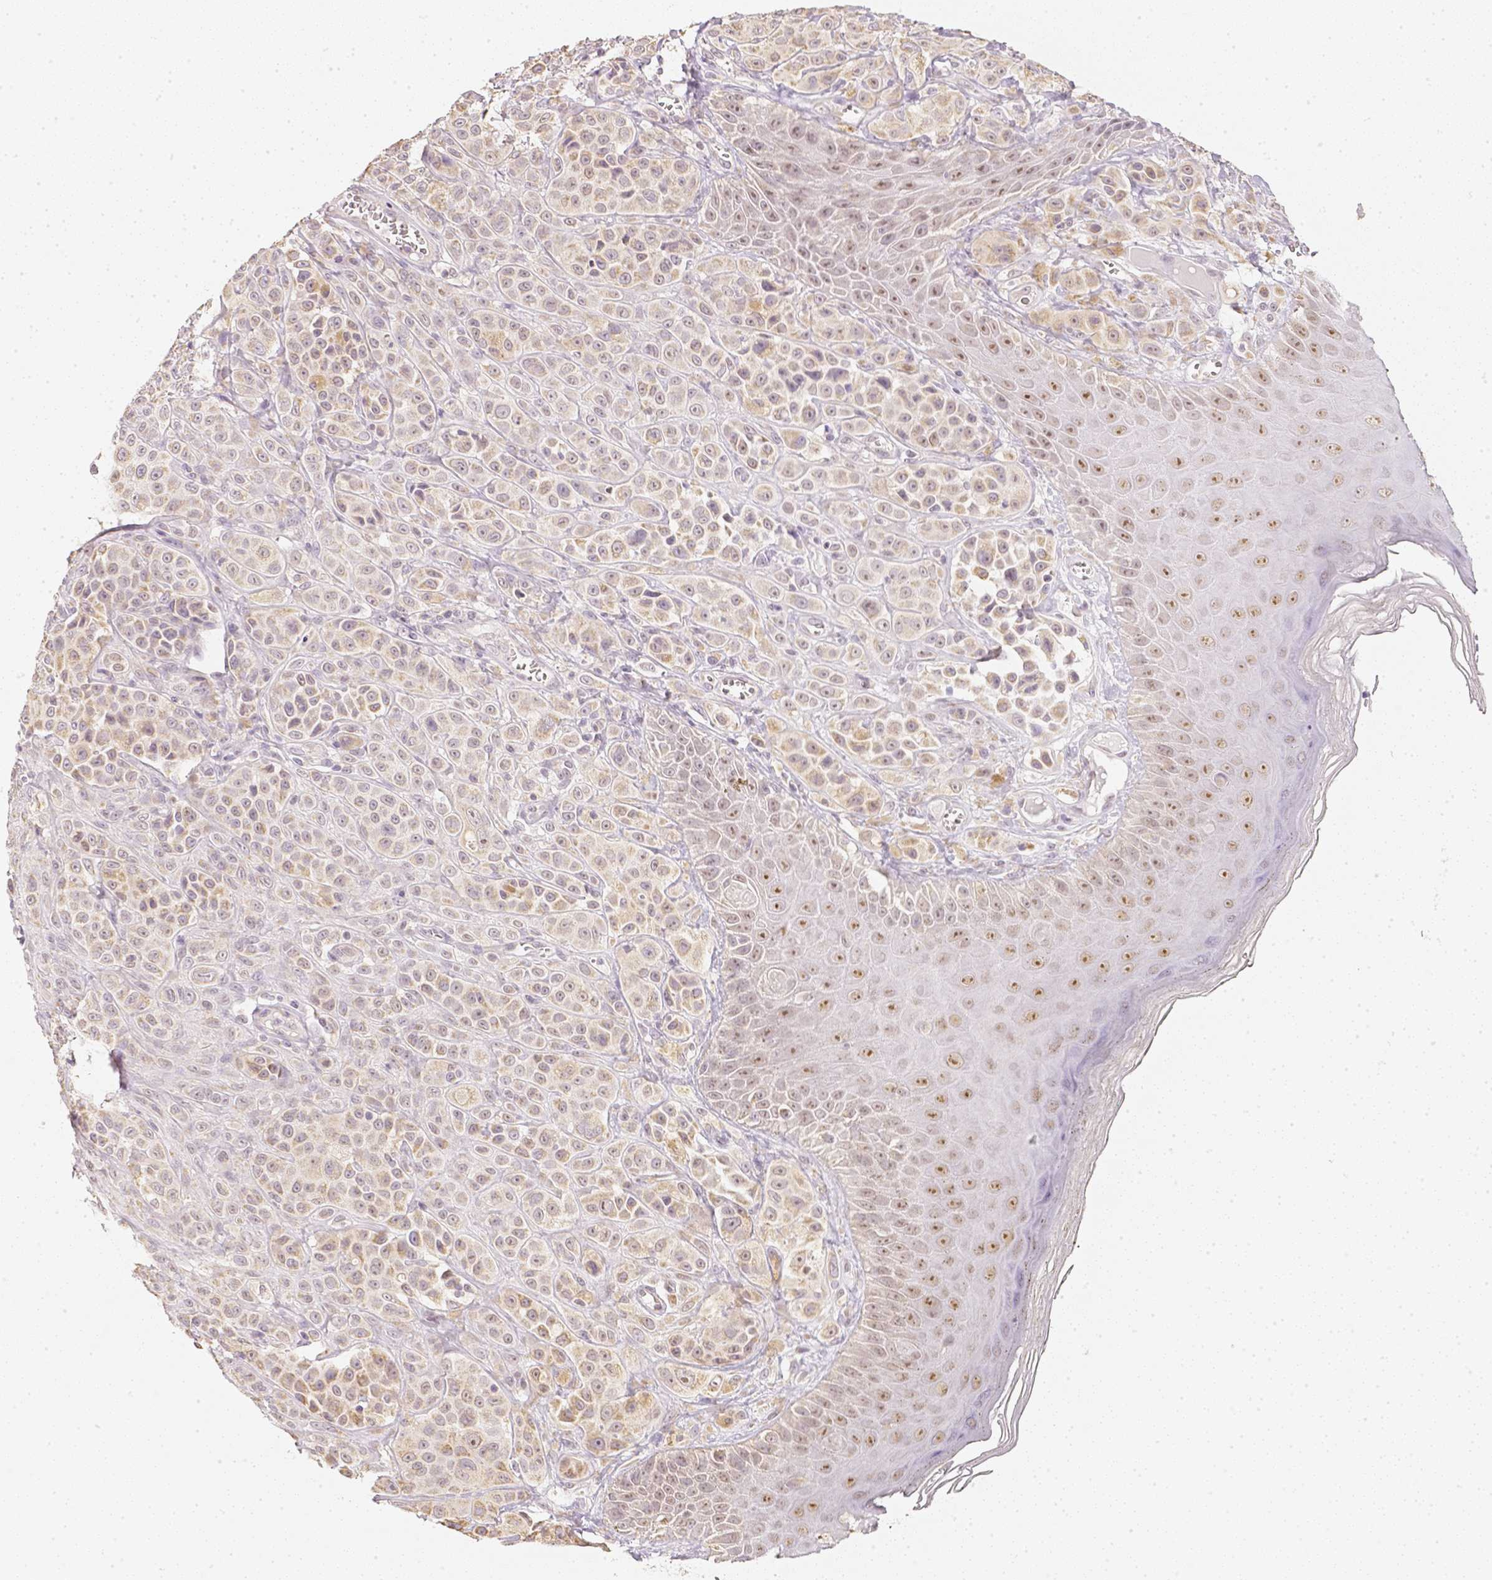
{"staining": {"intensity": "weak", "quantity": ">75%", "location": "cytoplasmic/membranous"}, "tissue": "melanoma", "cell_type": "Tumor cells", "image_type": "cancer", "snomed": [{"axis": "morphology", "description": "Malignant melanoma, NOS"}, {"axis": "topography", "description": "Skin"}], "caption": "DAB immunohistochemical staining of human malignant melanoma displays weak cytoplasmic/membranous protein positivity in approximately >75% of tumor cells.", "gene": "NVL", "patient": {"sex": "male", "age": 67}}